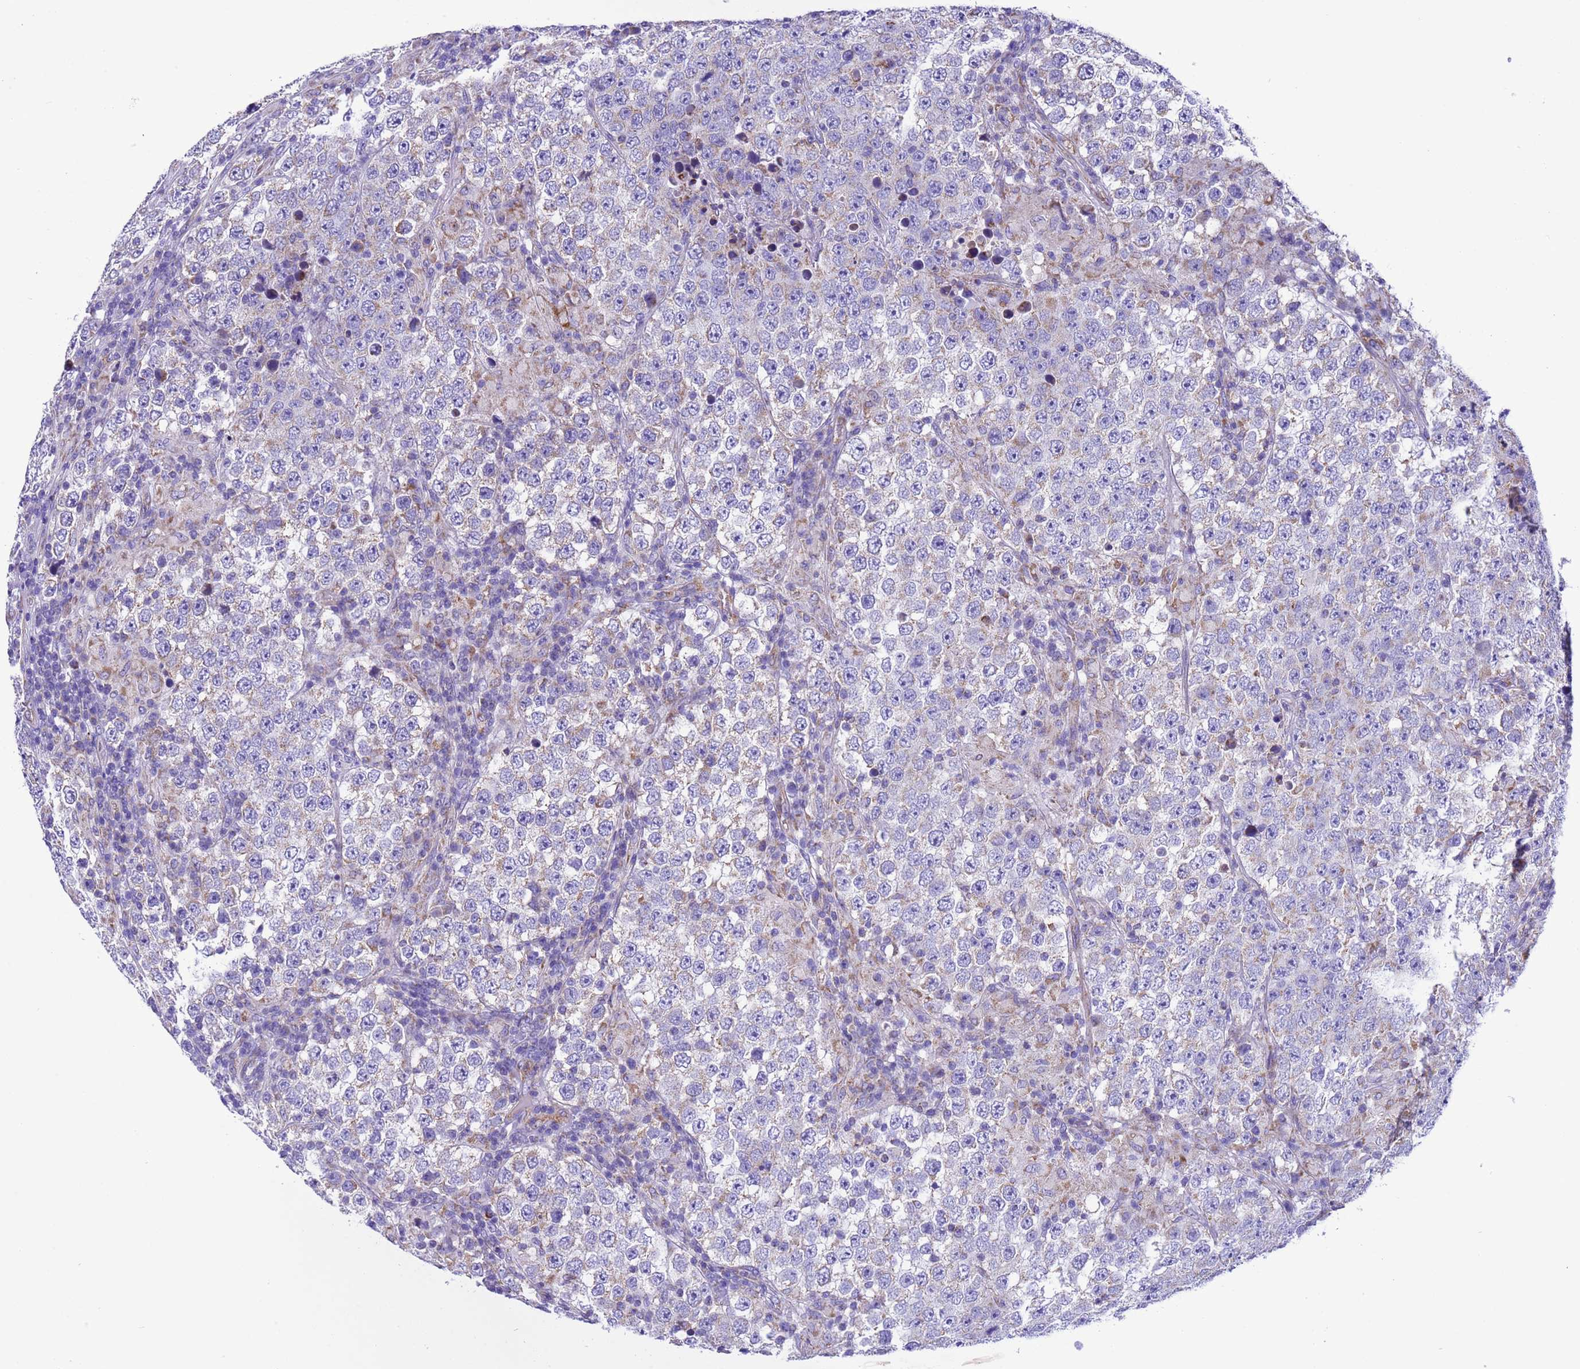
{"staining": {"intensity": "weak", "quantity": "<25%", "location": "cytoplasmic/membranous"}, "tissue": "testis cancer", "cell_type": "Tumor cells", "image_type": "cancer", "snomed": [{"axis": "morphology", "description": "Normal tissue, NOS"}, {"axis": "morphology", "description": "Urothelial carcinoma, High grade"}, {"axis": "morphology", "description": "Seminoma, NOS"}, {"axis": "morphology", "description": "Carcinoma, Embryonal, NOS"}, {"axis": "topography", "description": "Urinary bladder"}, {"axis": "topography", "description": "Testis"}], "caption": "Immunohistochemistry (IHC) photomicrograph of testis cancer (embryonal carcinoma) stained for a protein (brown), which reveals no staining in tumor cells.", "gene": "CCDC191", "patient": {"sex": "male", "age": 41}}